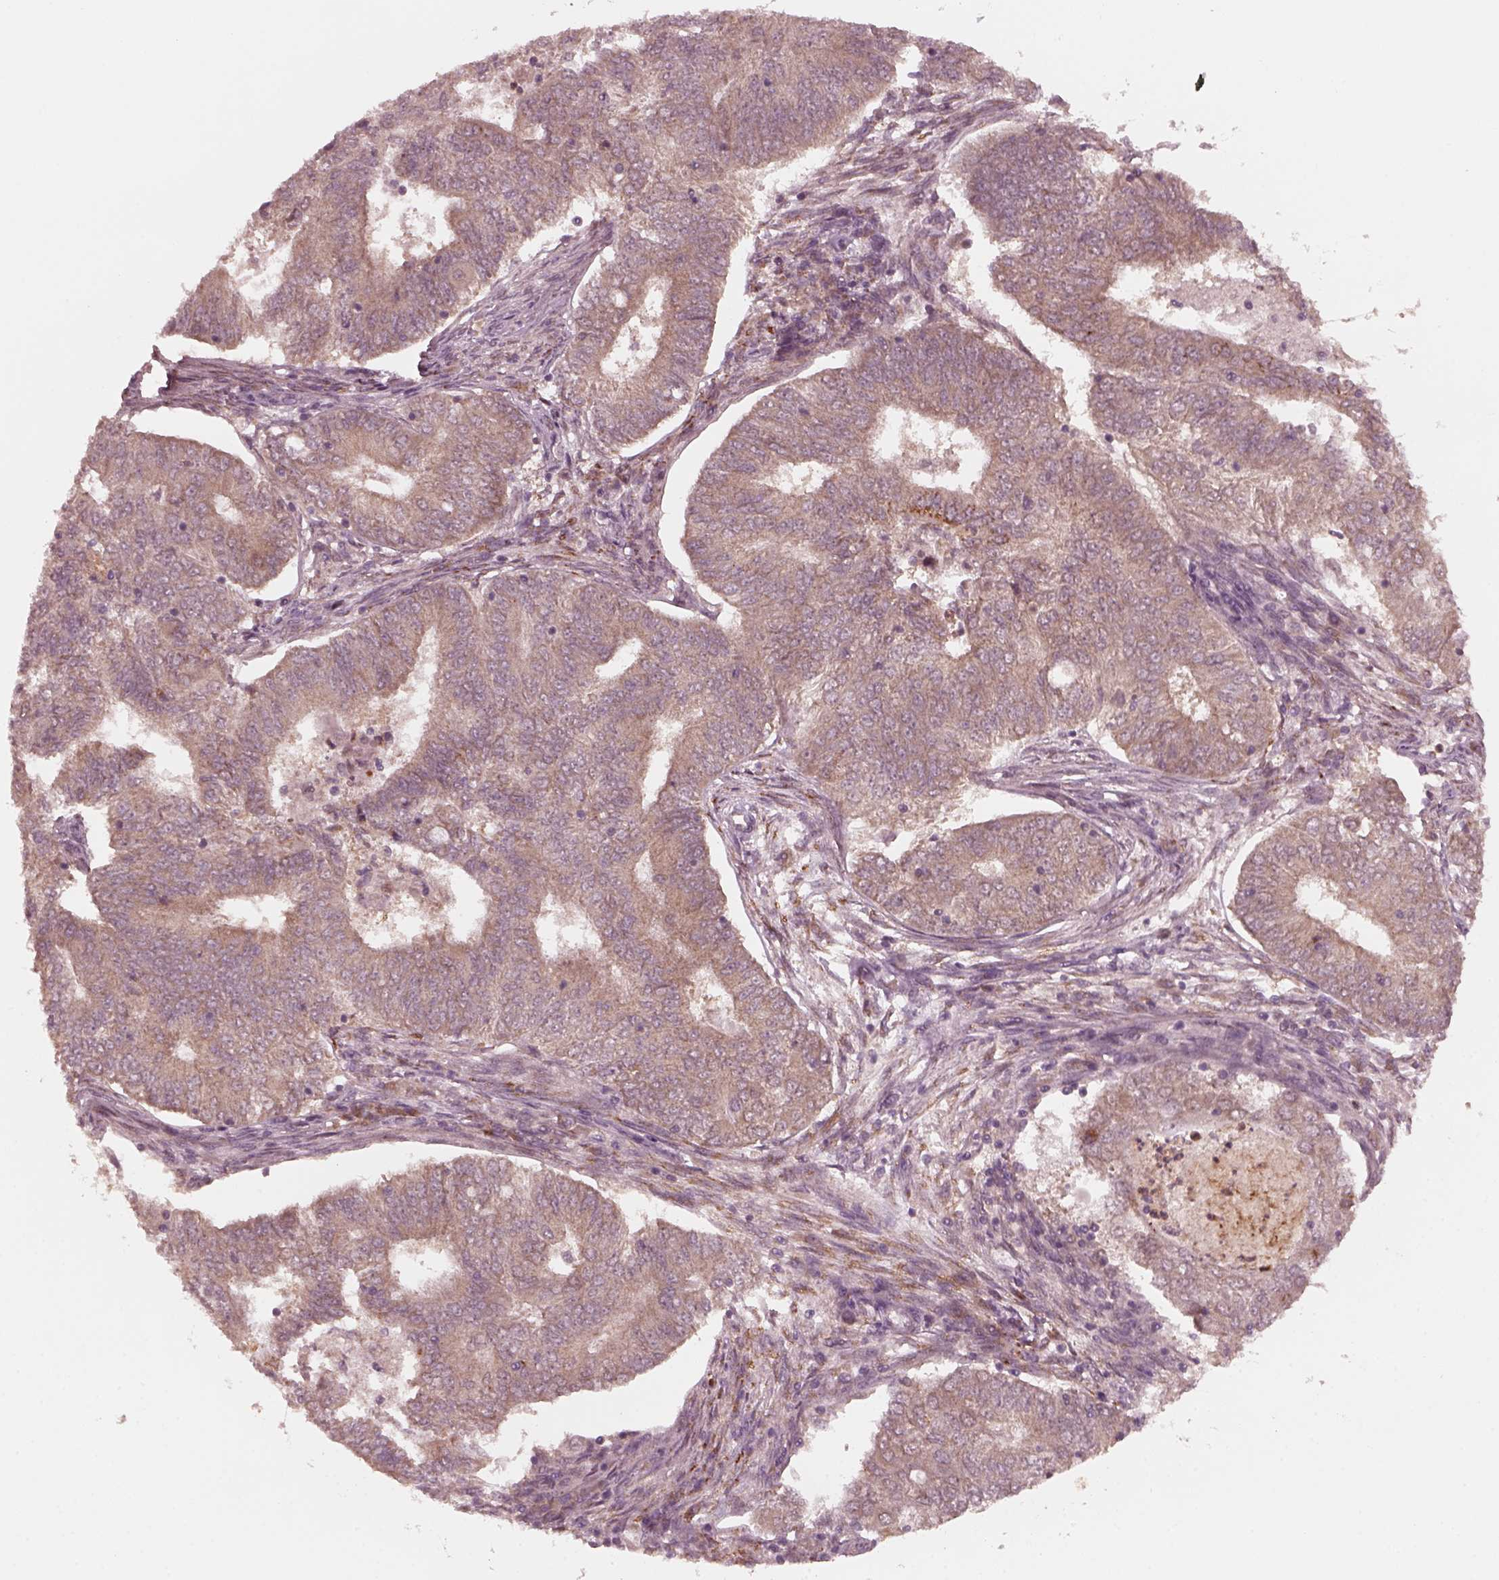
{"staining": {"intensity": "weak", "quantity": "25%-75%", "location": "cytoplasmic/membranous"}, "tissue": "endometrial cancer", "cell_type": "Tumor cells", "image_type": "cancer", "snomed": [{"axis": "morphology", "description": "Adenocarcinoma, NOS"}, {"axis": "topography", "description": "Endometrium"}], "caption": "Adenocarcinoma (endometrial) stained with immunohistochemistry (IHC) reveals weak cytoplasmic/membranous staining in approximately 25%-75% of tumor cells.", "gene": "FAF2", "patient": {"sex": "female", "age": 62}}